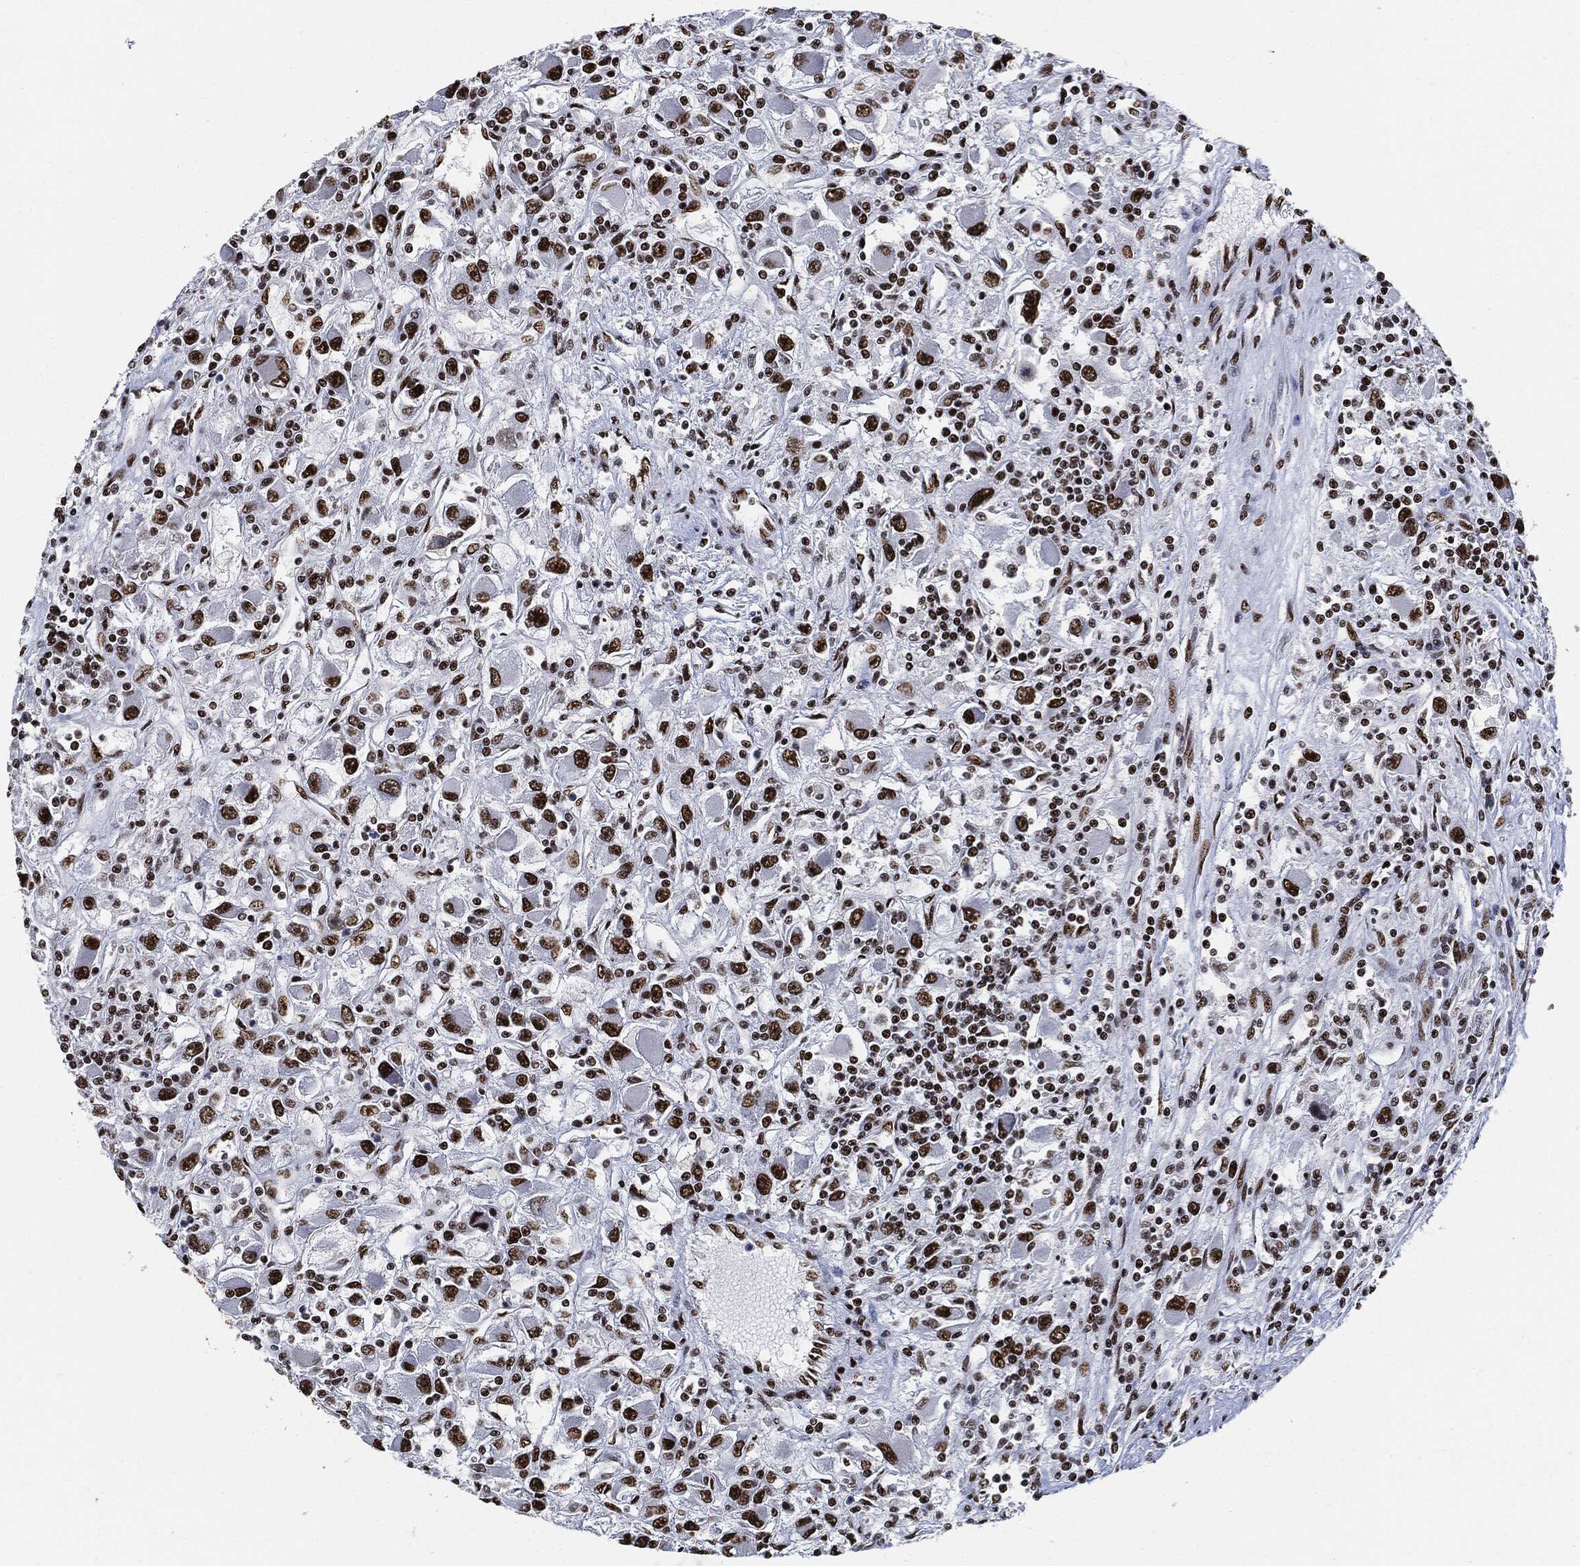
{"staining": {"intensity": "strong", "quantity": ">75%", "location": "nuclear"}, "tissue": "renal cancer", "cell_type": "Tumor cells", "image_type": "cancer", "snomed": [{"axis": "morphology", "description": "Adenocarcinoma, NOS"}, {"axis": "topography", "description": "Kidney"}], "caption": "Brown immunohistochemical staining in human renal cancer displays strong nuclear staining in approximately >75% of tumor cells. Using DAB (3,3'-diaminobenzidine) (brown) and hematoxylin (blue) stains, captured at high magnification using brightfield microscopy.", "gene": "RECQL", "patient": {"sex": "female", "age": 67}}